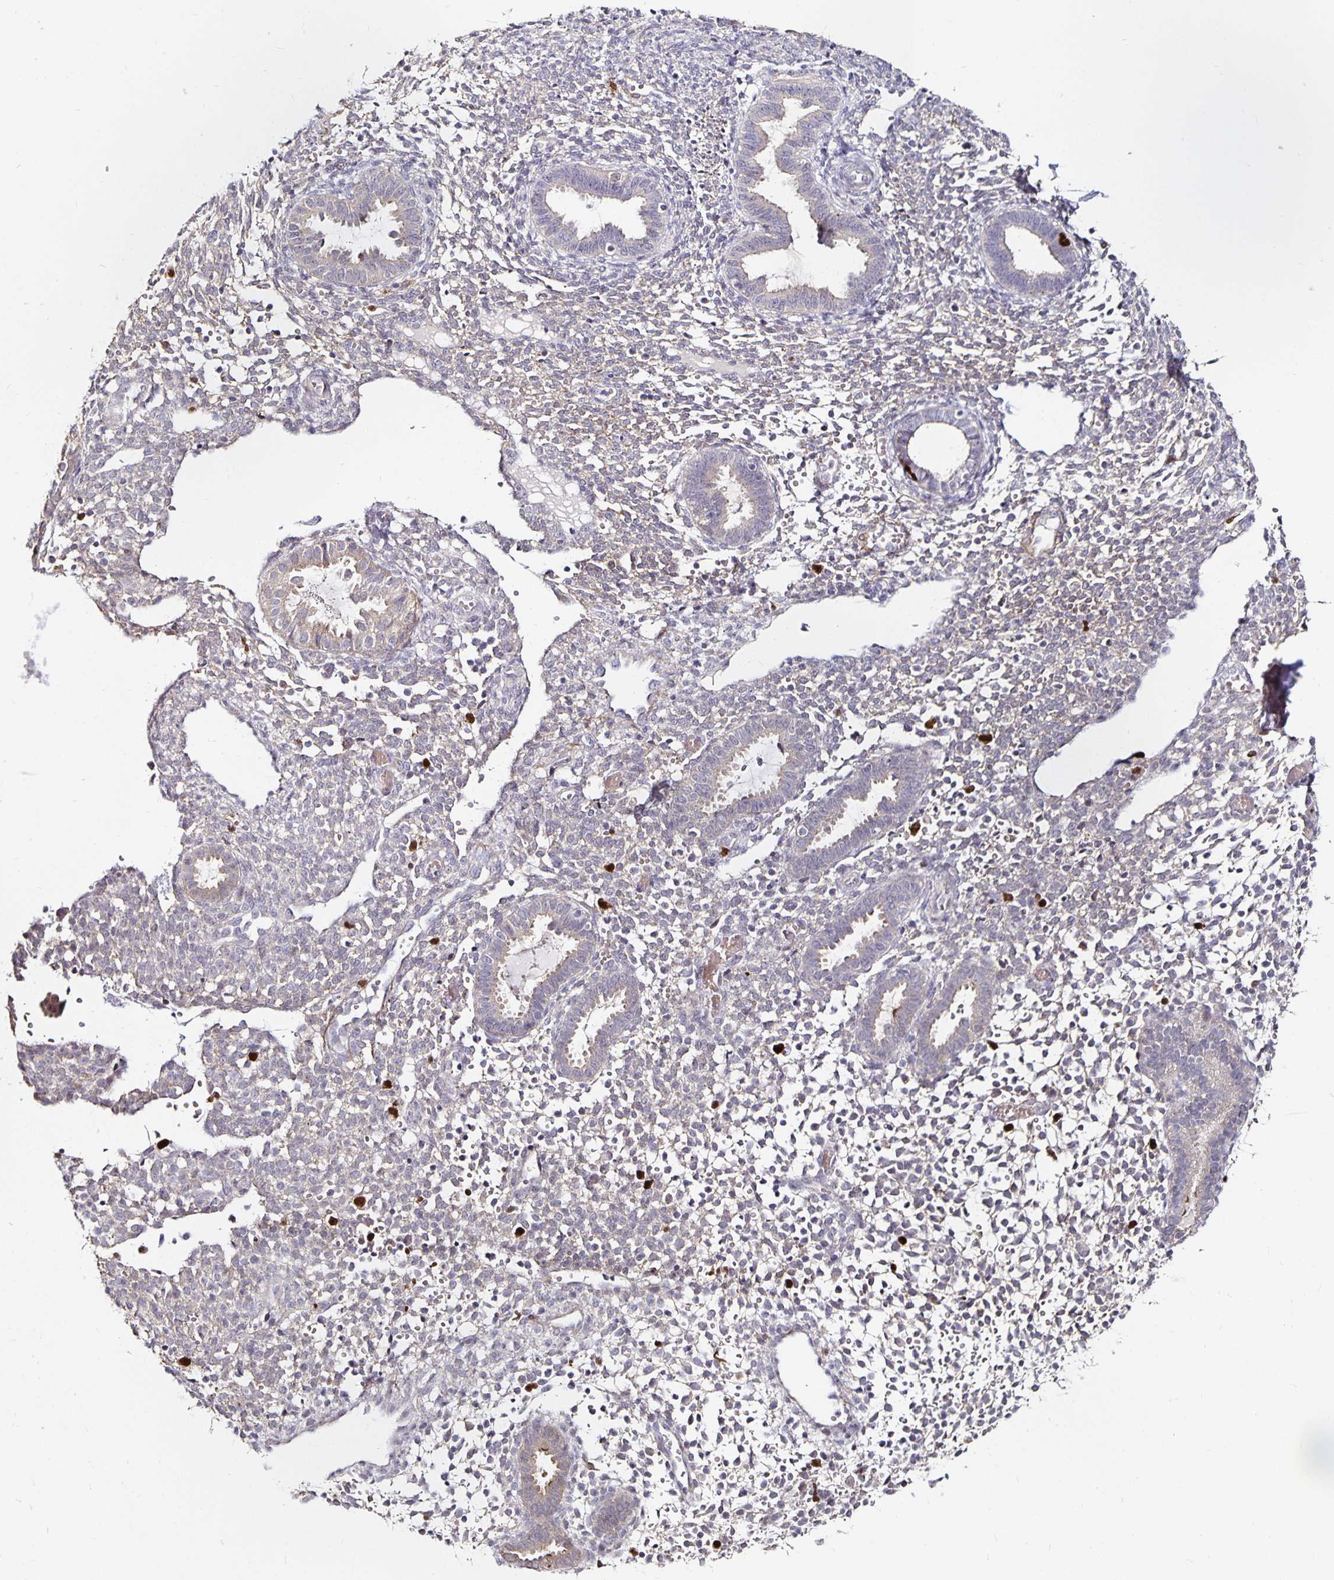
{"staining": {"intensity": "negative", "quantity": "none", "location": "none"}, "tissue": "endometrium", "cell_type": "Cells in endometrial stroma", "image_type": "normal", "snomed": [{"axis": "morphology", "description": "Normal tissue, NOS"}, {"axis": "topography", "description": "Endometrium"}], "caption": "Micrograph shows no protein positivity in cells in endometrial stroma of unremarkable endometrium.", "gene": "ANLN", "patient": {"sex": "female", "age": 36}}